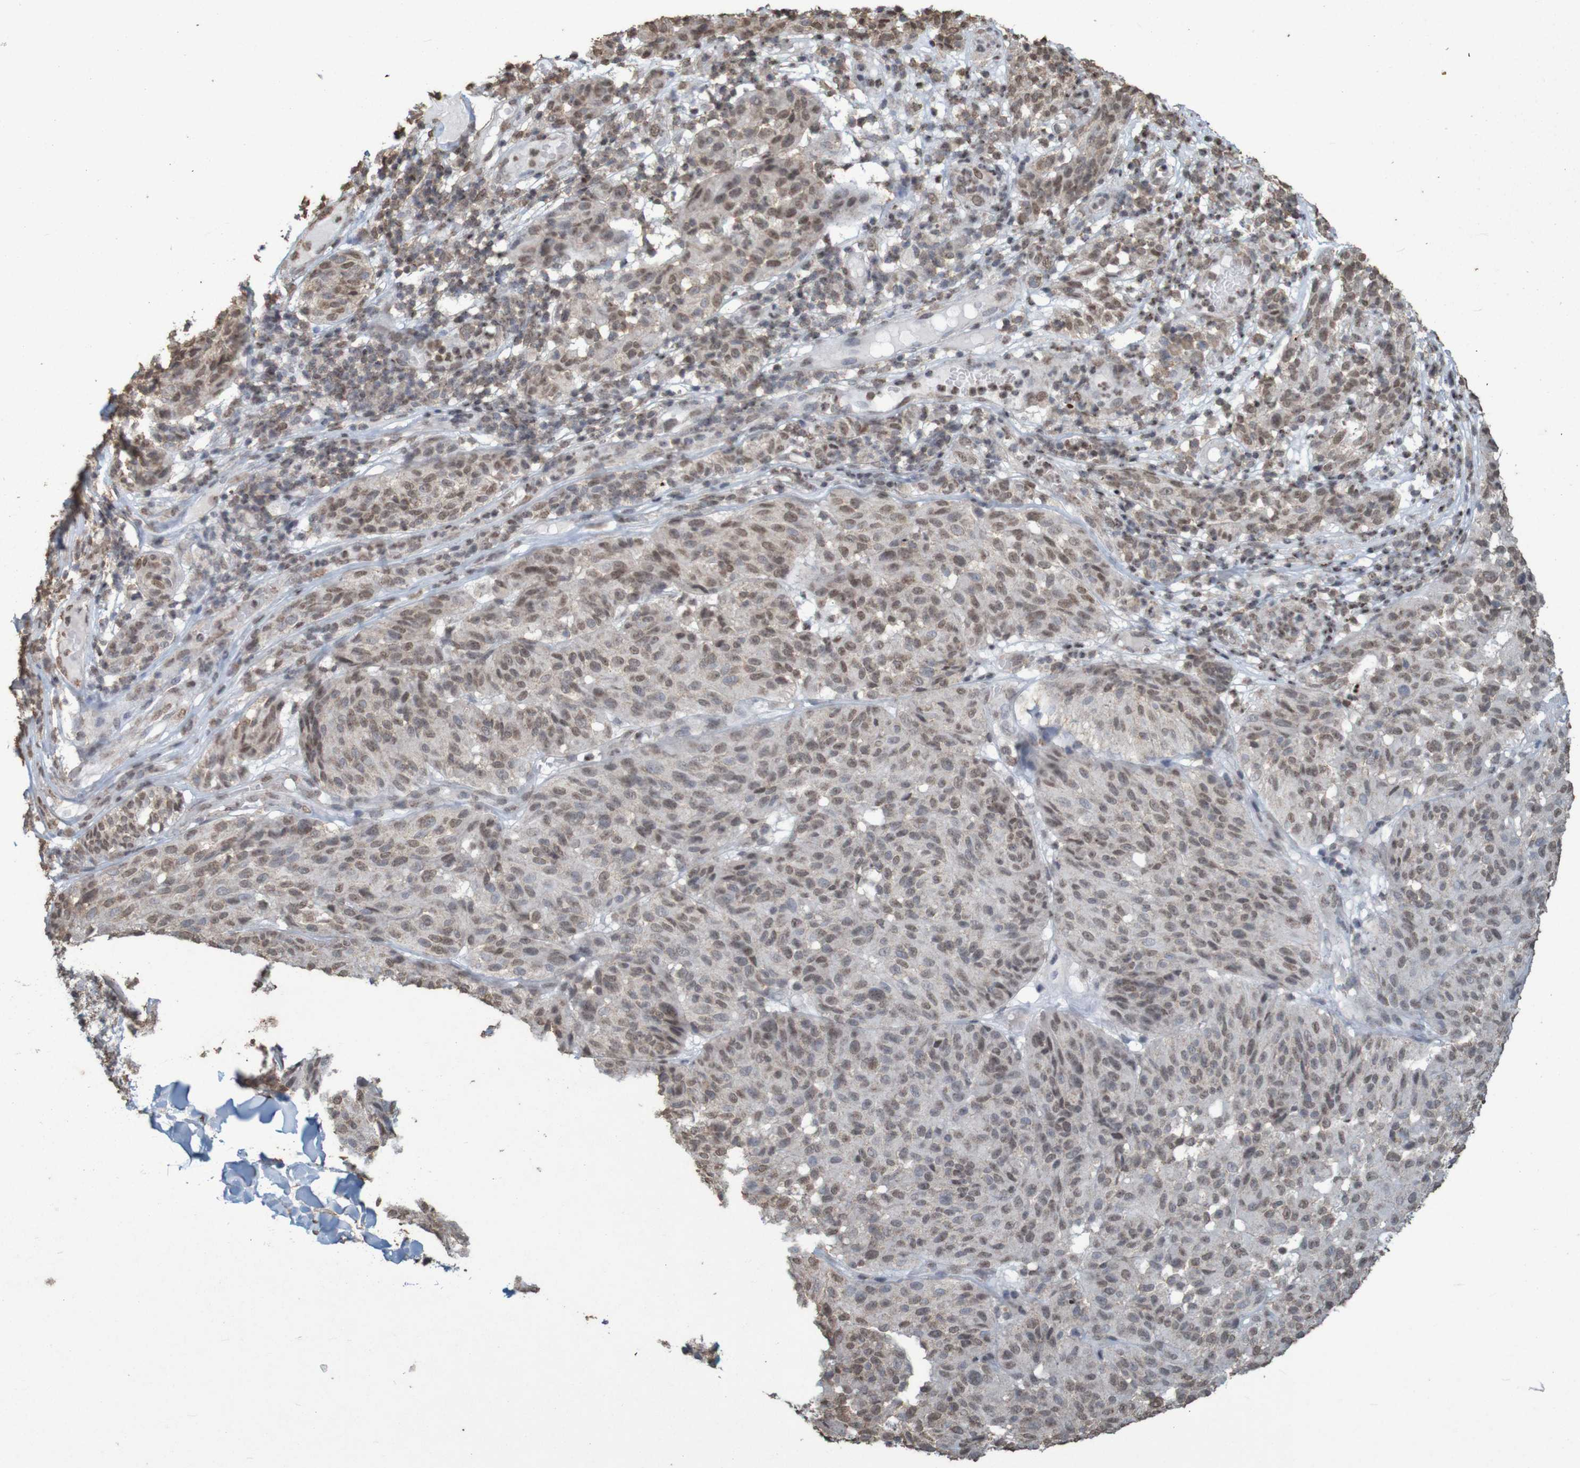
{"staining": {"intensity": "weak", "quantity": ">75%", "location": "nuclear"}, "tissue": "melanoma", "cell_type": "Tumor cells", "image_type": "cancer", "snomed": [{"axis": "morphology", "description": "Malignant melanoma, NOS"}, {"axis": "topography", "description": "Skin"}], "caption": "Tumor cells exhibit low levels of weak nuclear expression in approximately >75% of cells in malignant melanoma. (brown staining indicates protein expression, while blue staining denotes nuclei).", "gene": "GFI1", "patient": {"sex": "female", "age": 46}}